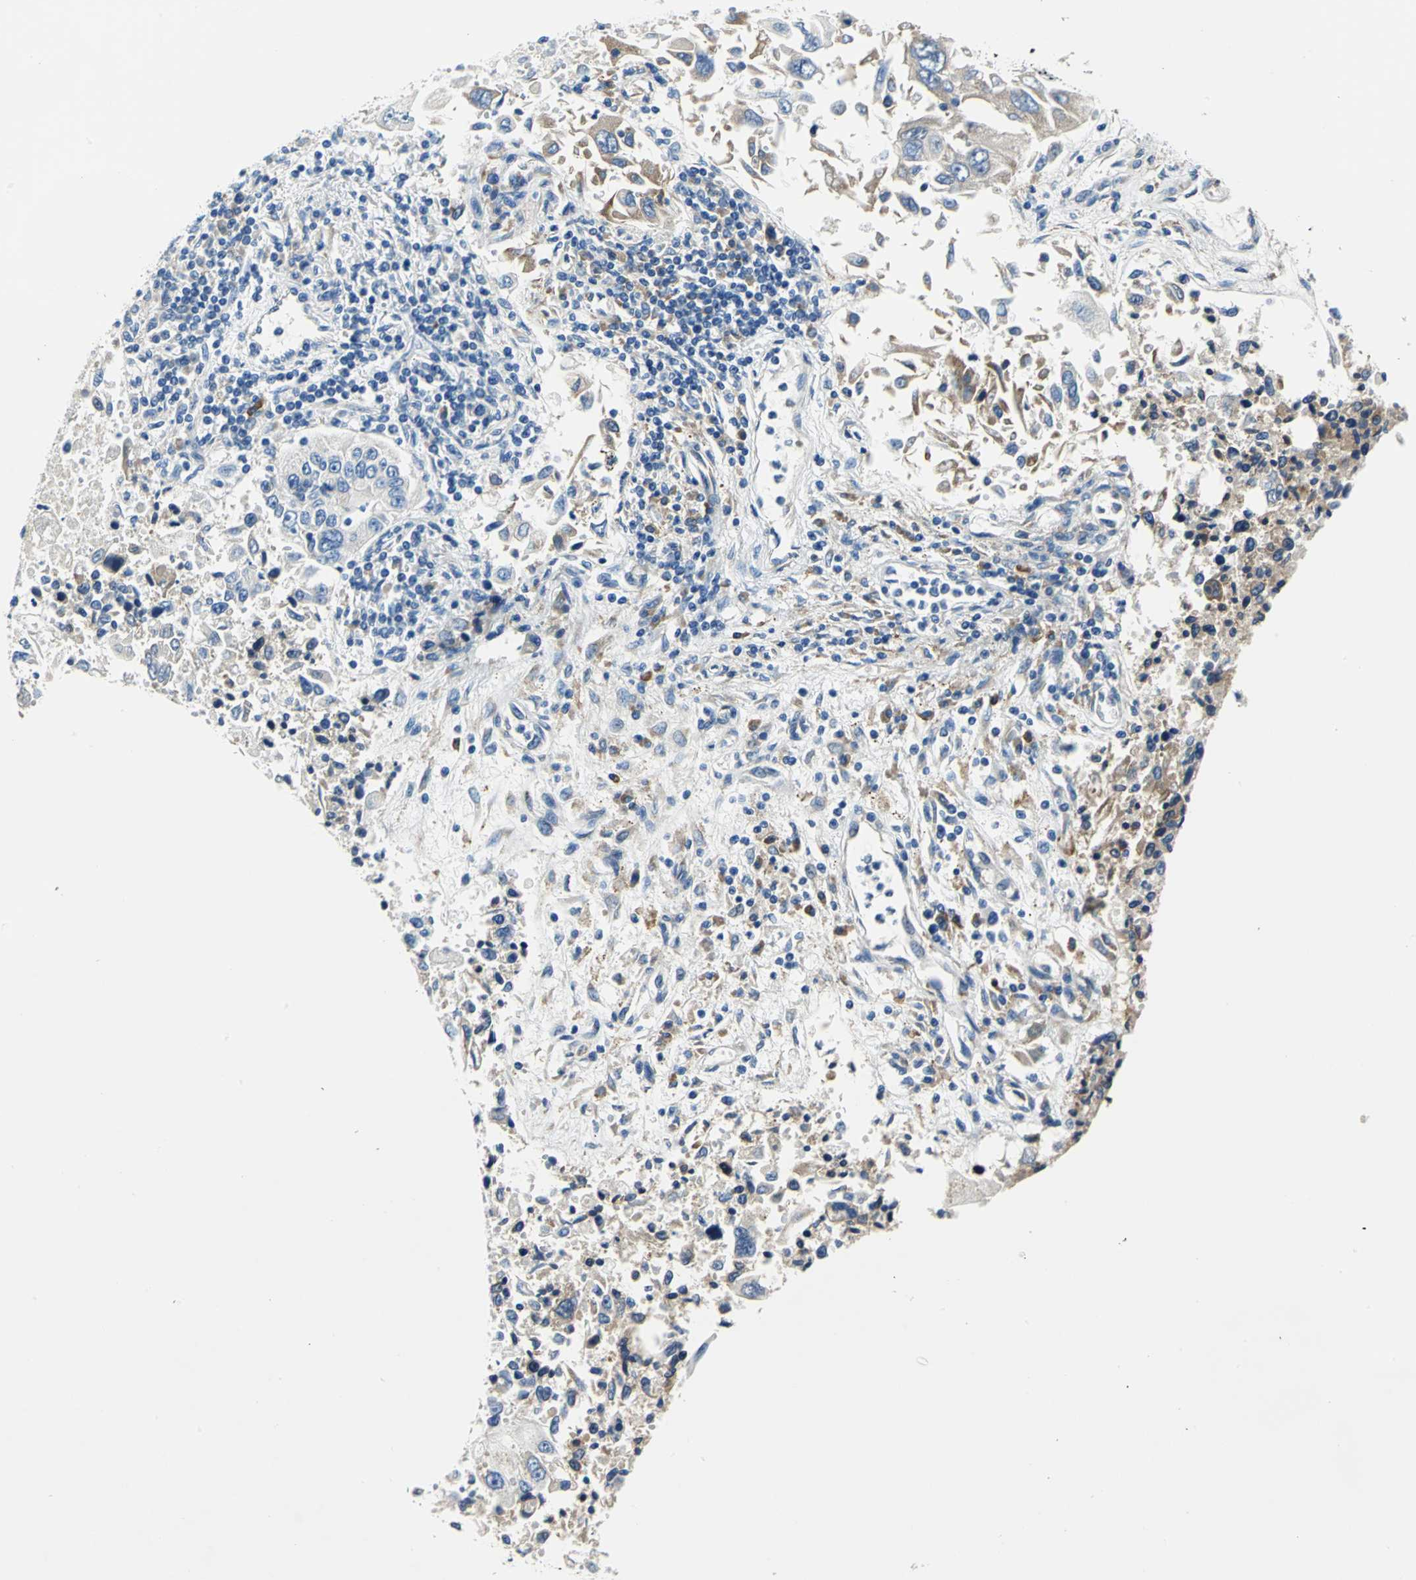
{"staining": {"intensity": "moderate", "quantity": "<25%", "location": "cytoplasmic/membranous"}, "tissue": "lung cancer", "cell_type": "Tumor cells", "image_type": "cancer", "snomed": [{"axis": "morphology", "description": "Adenocarcinoma, NOS"}, {"axis": "topography", "description": "Lung"}], "caption": "This histopathology image reveals immunohistochemistry (IHC) staining of lung cancer (adenocarcinoma), with low moderate cytoplasmic/membranous positivity in approximately <25% of tumor cells.", "gene": "TRIM25", "patient": {"sex": "male", "age": 84}}